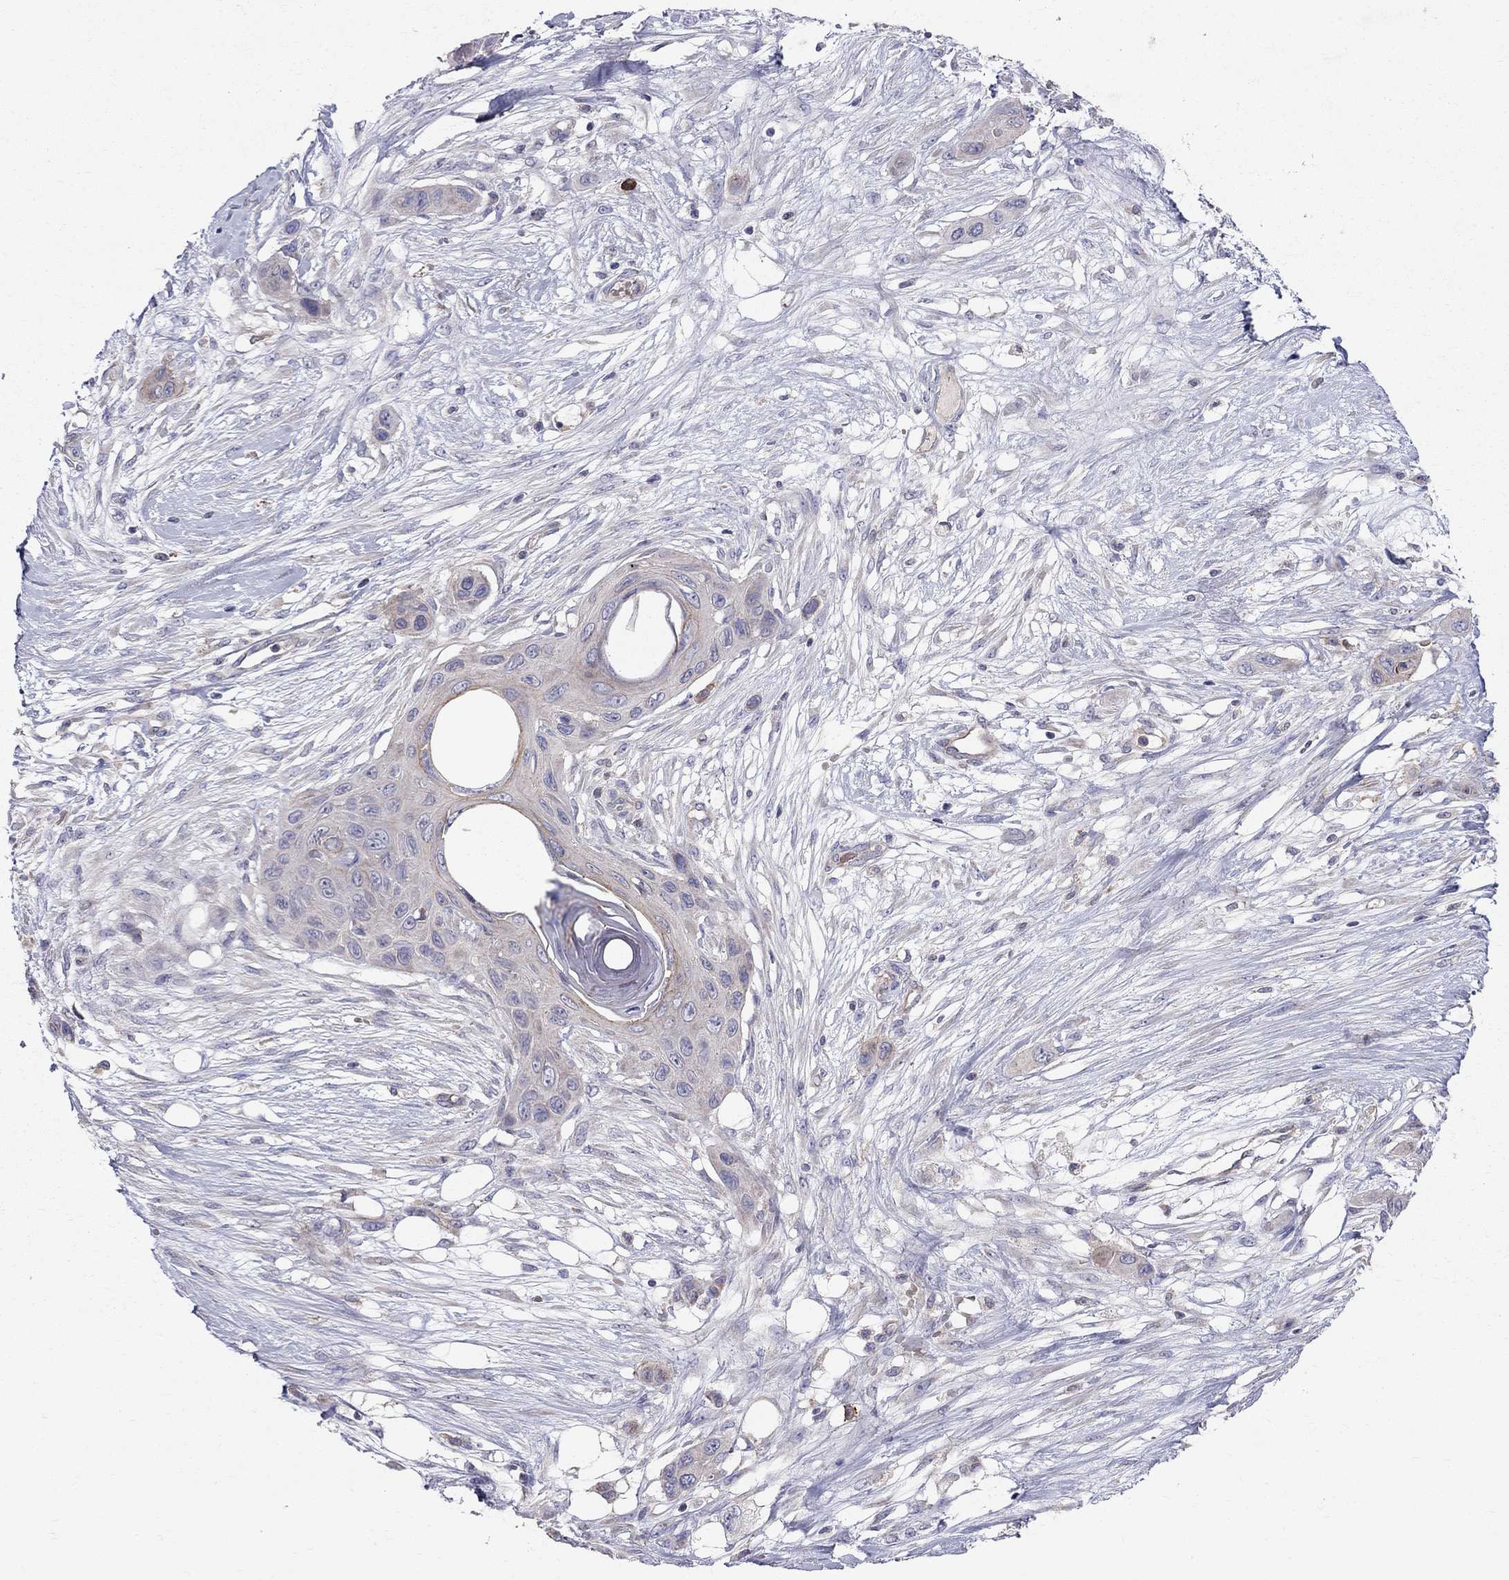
{"staining": {"intensity": "weak", "quantity": "<25%", "location": "cytoplasmic/membranous"}, "tissue": "skin cancer", "cell_type": "Tumor cells", "image_type": "cancer", "snomed": [{"axis": "morphology", "description": "Squamous cell carcinoma, NOS"}, {"axis": "topography", "description": "Skin"}], "caption": "IHC histopathology image of neoplastic tissue: squamous cell carcinoma (skin) stained with DAB (3,3'-diaminobenzidine) reveals no significant protein expression in tumor cells.", "gene": "PIK3CG", "patient": {"sex": "male", "age": 79}}